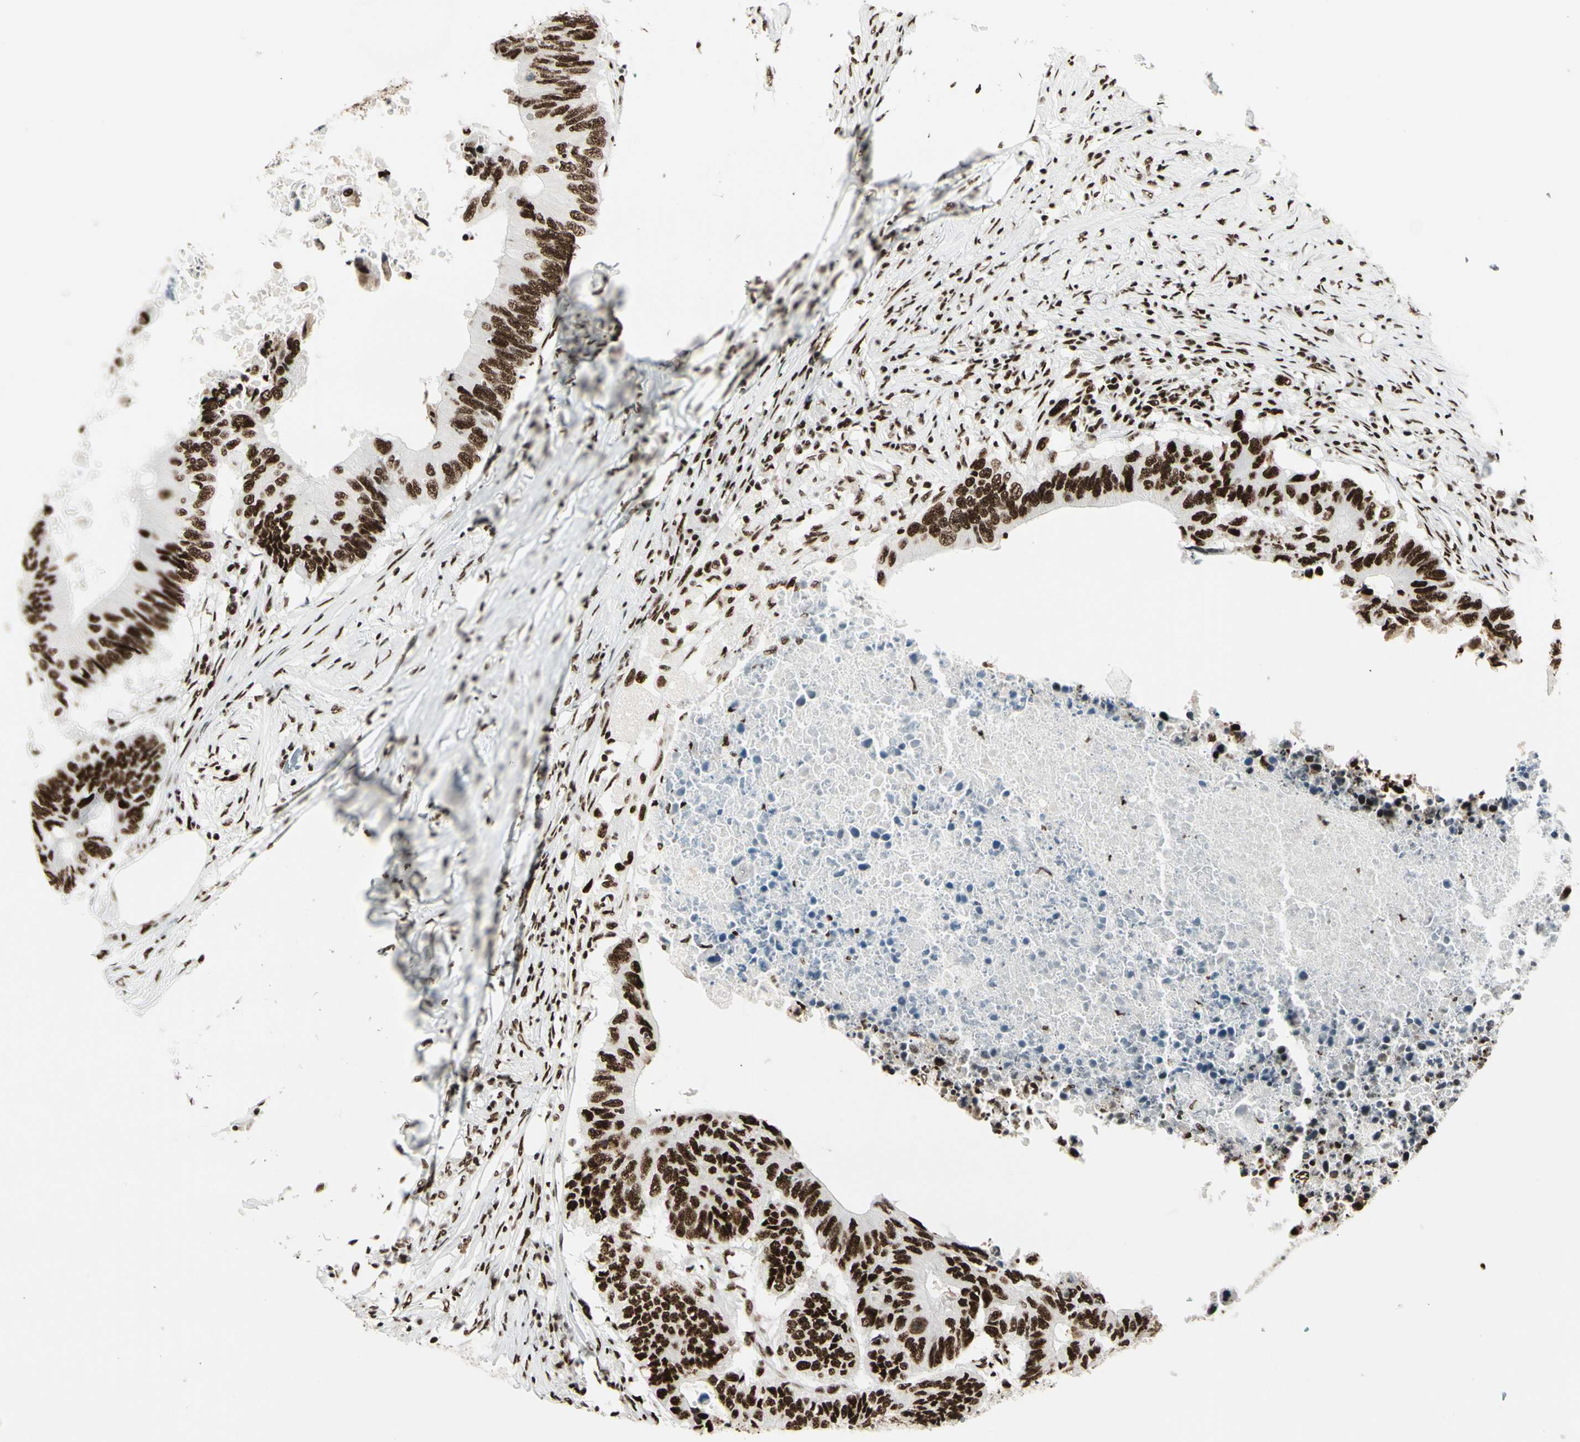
{"staining": {"intensity": "strong", "quantity": ">75%", "location": "nuclear"}, "tissue": "colorectal cancer", "cell_type": "Tumor cells", "image_type": "cancer", "snomed": [{"axis": "morphology", "description": "Adenocarcinoma, NOS"}, {"axis": "topography", "description": "Colon"}], "caption": "Tumor cells exhibit high levels of strong nuclear positivity in about >75% of cells in colorectal cancer (adenocarcinoma).", "gene": "CCAR1", "patient": {"sex": "male", "age": 71}}